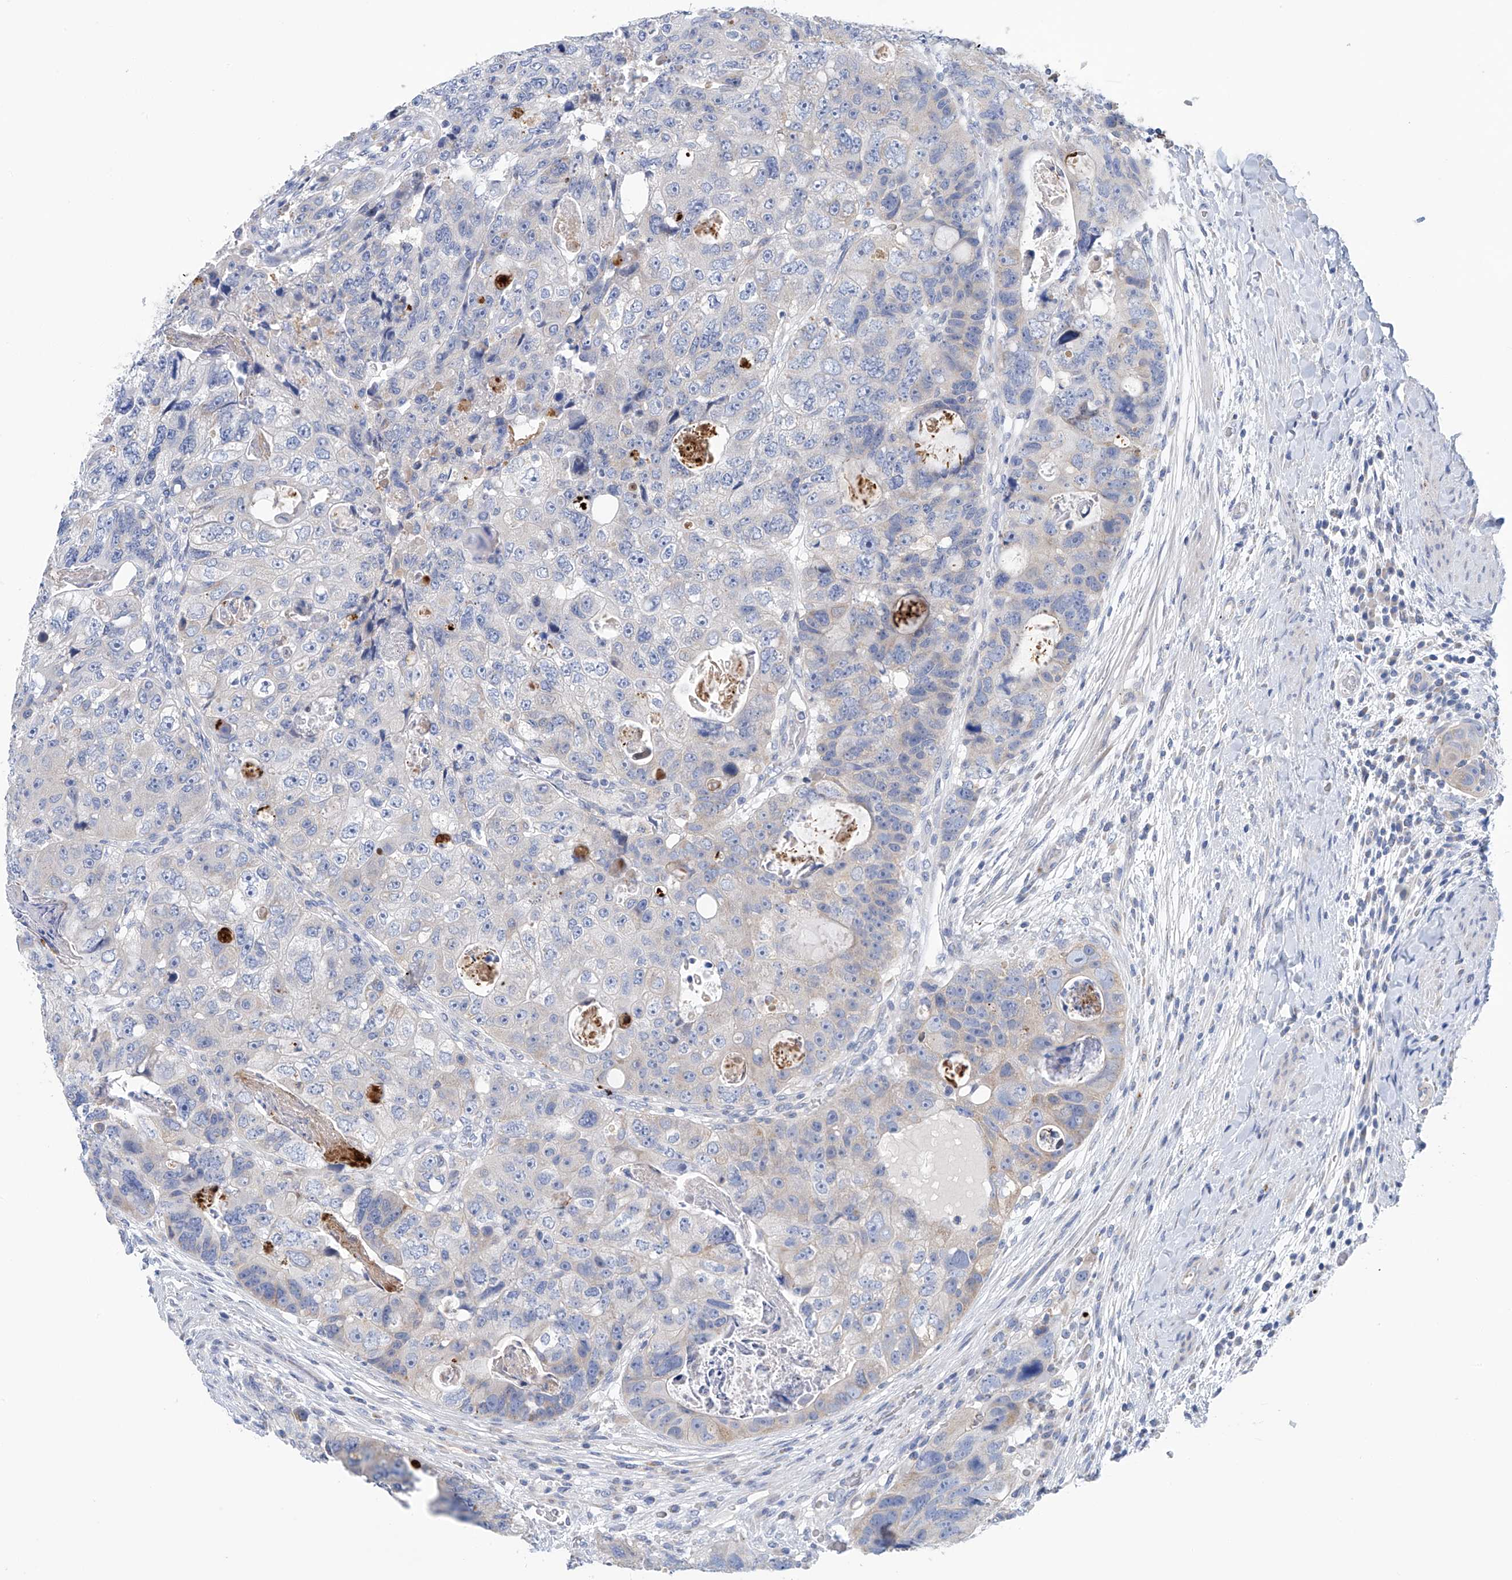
{"staining": {"intensity": "negative", "quantity": "none", "location": "none"}, "tissue": "colorectal cancer", "cell_type": "Tumor cells", "image_type": "cancer", "snomed": [{"axis": "morphology", "description": "Adenocarcinoma, NOS"}, {"axis": "topography", "description": "Rectum"}], "caption": "Colorectal adenocarcinoma stained for a protein using immunohistochemistry demonstrates no positivity tumor cells.", "gene": "CEP85L", "patient": {"sex": "male", "age": 59}}